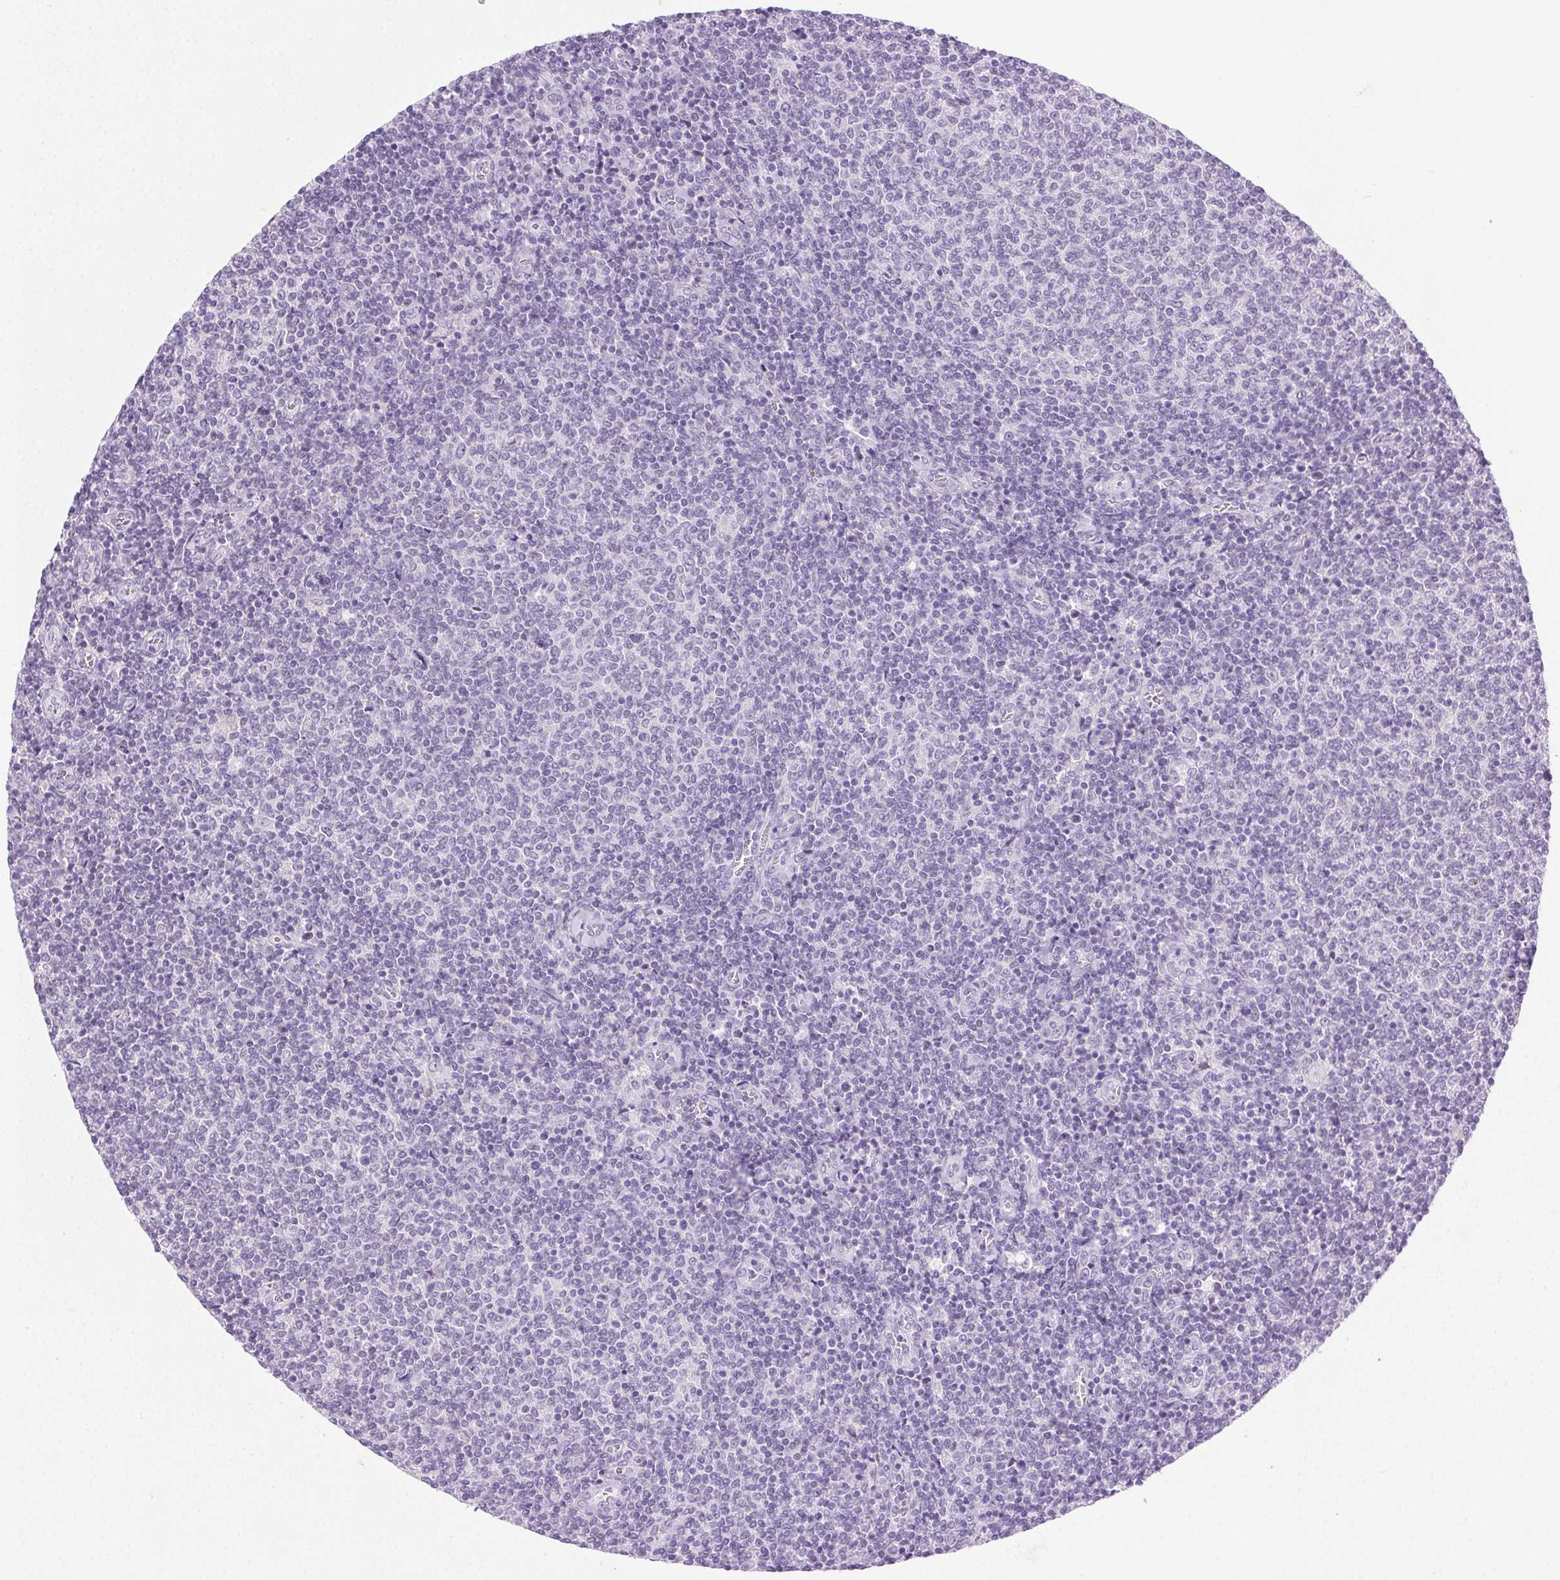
{"staining": {"intensity": "negative", "quantity": "none", "location": "none"}, "tissue": "lymphoma", "cell_type": "Tumor cells", "image_type": "cancer", "snomed": [{"axis": "morphology", "description": "Malignant lymphoma, non-Hodgkin's type, Low grade"}, {"axis": "topography", "description": "Lymph node"}], "caption": "Immunohistochemistry micrograph of human lymphoma stained for a protein (brown), which reveals no staining in tumor cells.", "gene": "CLDN10", "patient": {"sex": "male", "age": 52}}